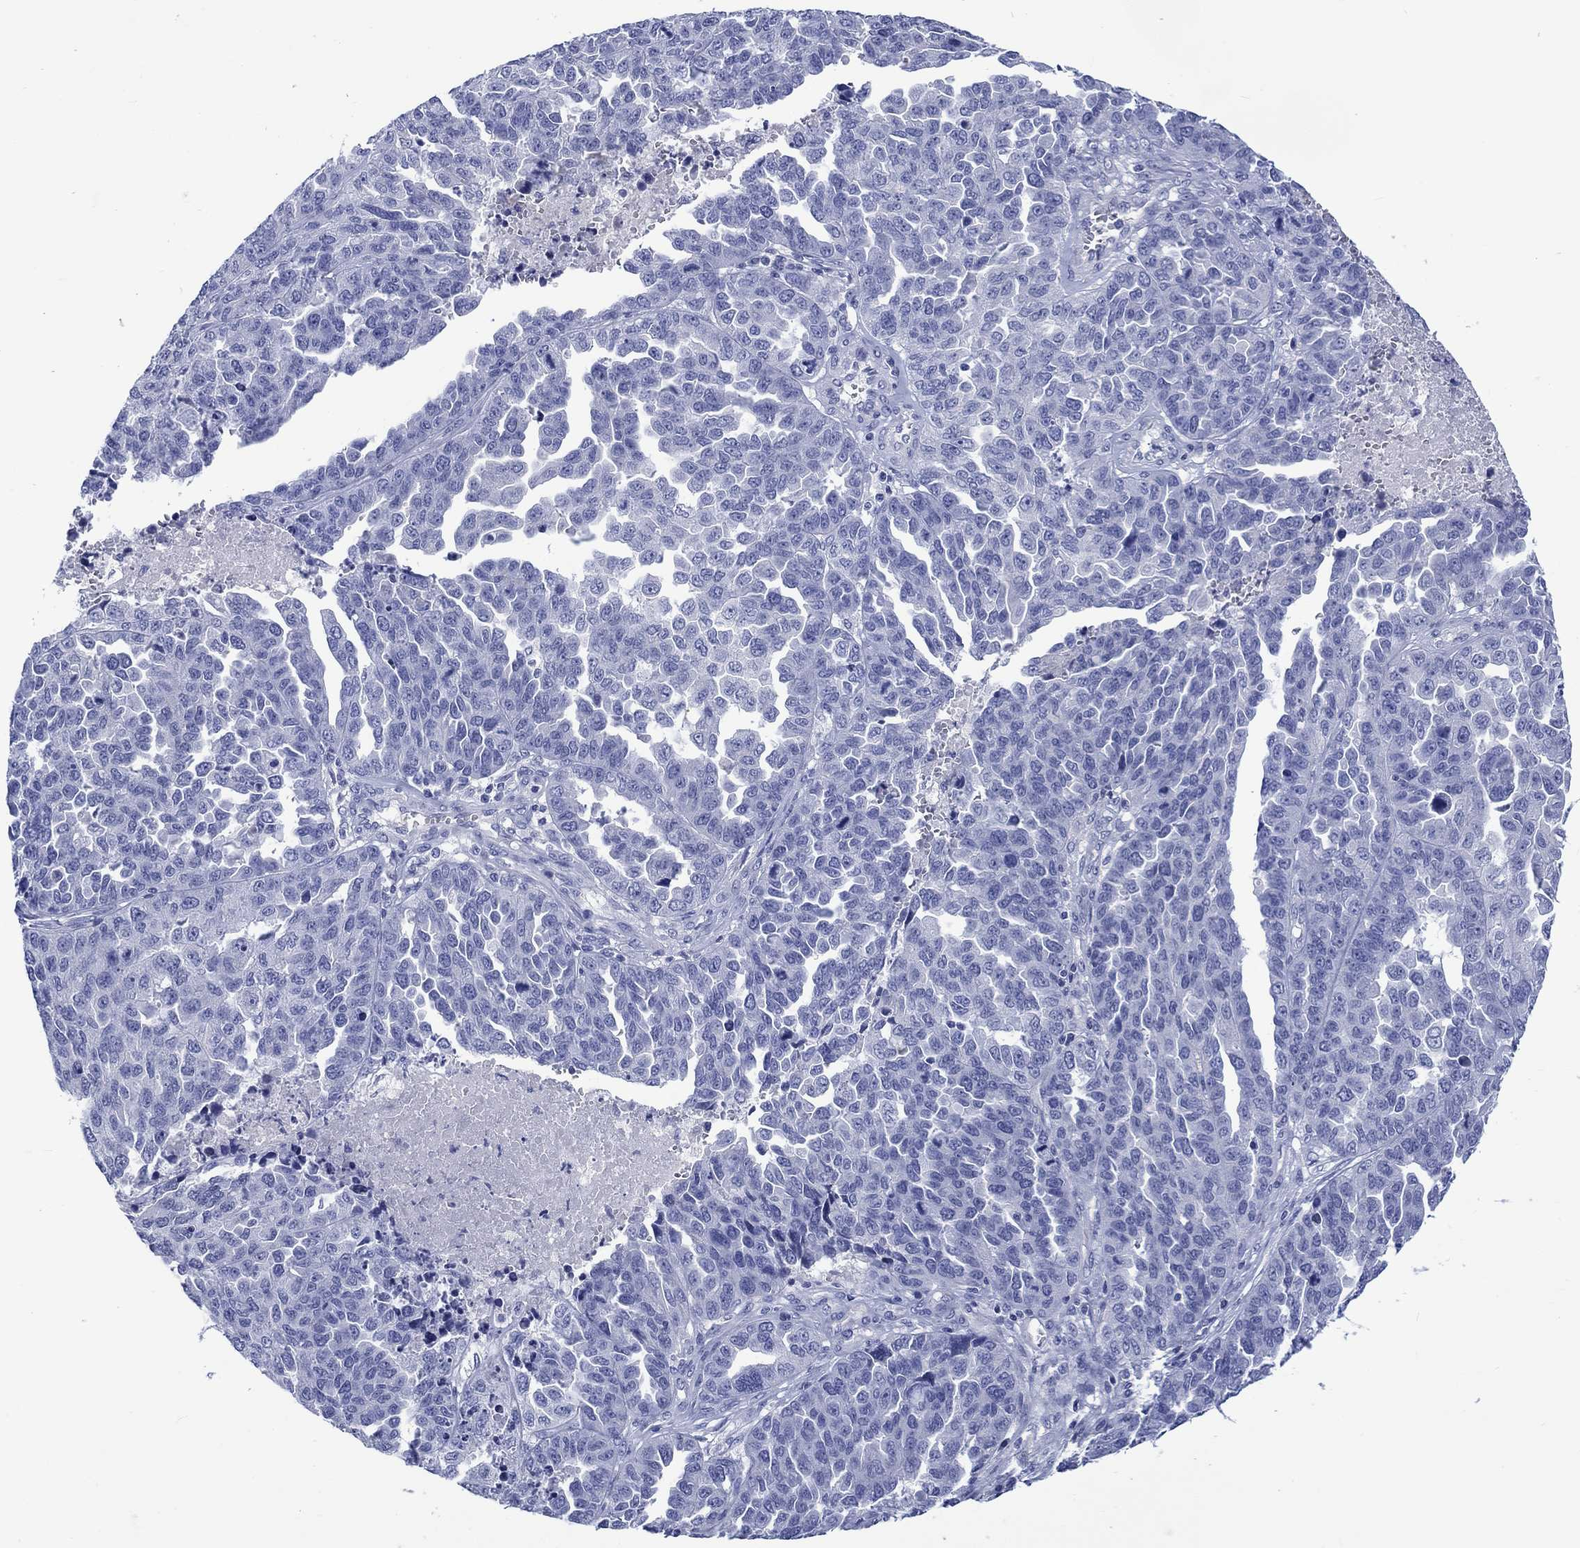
{"staining": {"intensity": "negative", "quantity": "none", "location": "none"}, "tissue": "ovarian cancer", "cell_type": "Tumor cells", "image_type": "cancer", "snomed": [{"axis": "morphology", "description": "Cystadenocarcinoma, serous, NOS"}, {"axis": "topography", "description": "Ovary"}], "caption": "DAB (3,3'-diaminobenzidine) immunohistochemical staining of human serous cystadenocarcinoma (ovarian) reveals no significant positivity in tumor cells.", "gene": "CACNG3", "patient": {"sex": "female", "age": 87}}